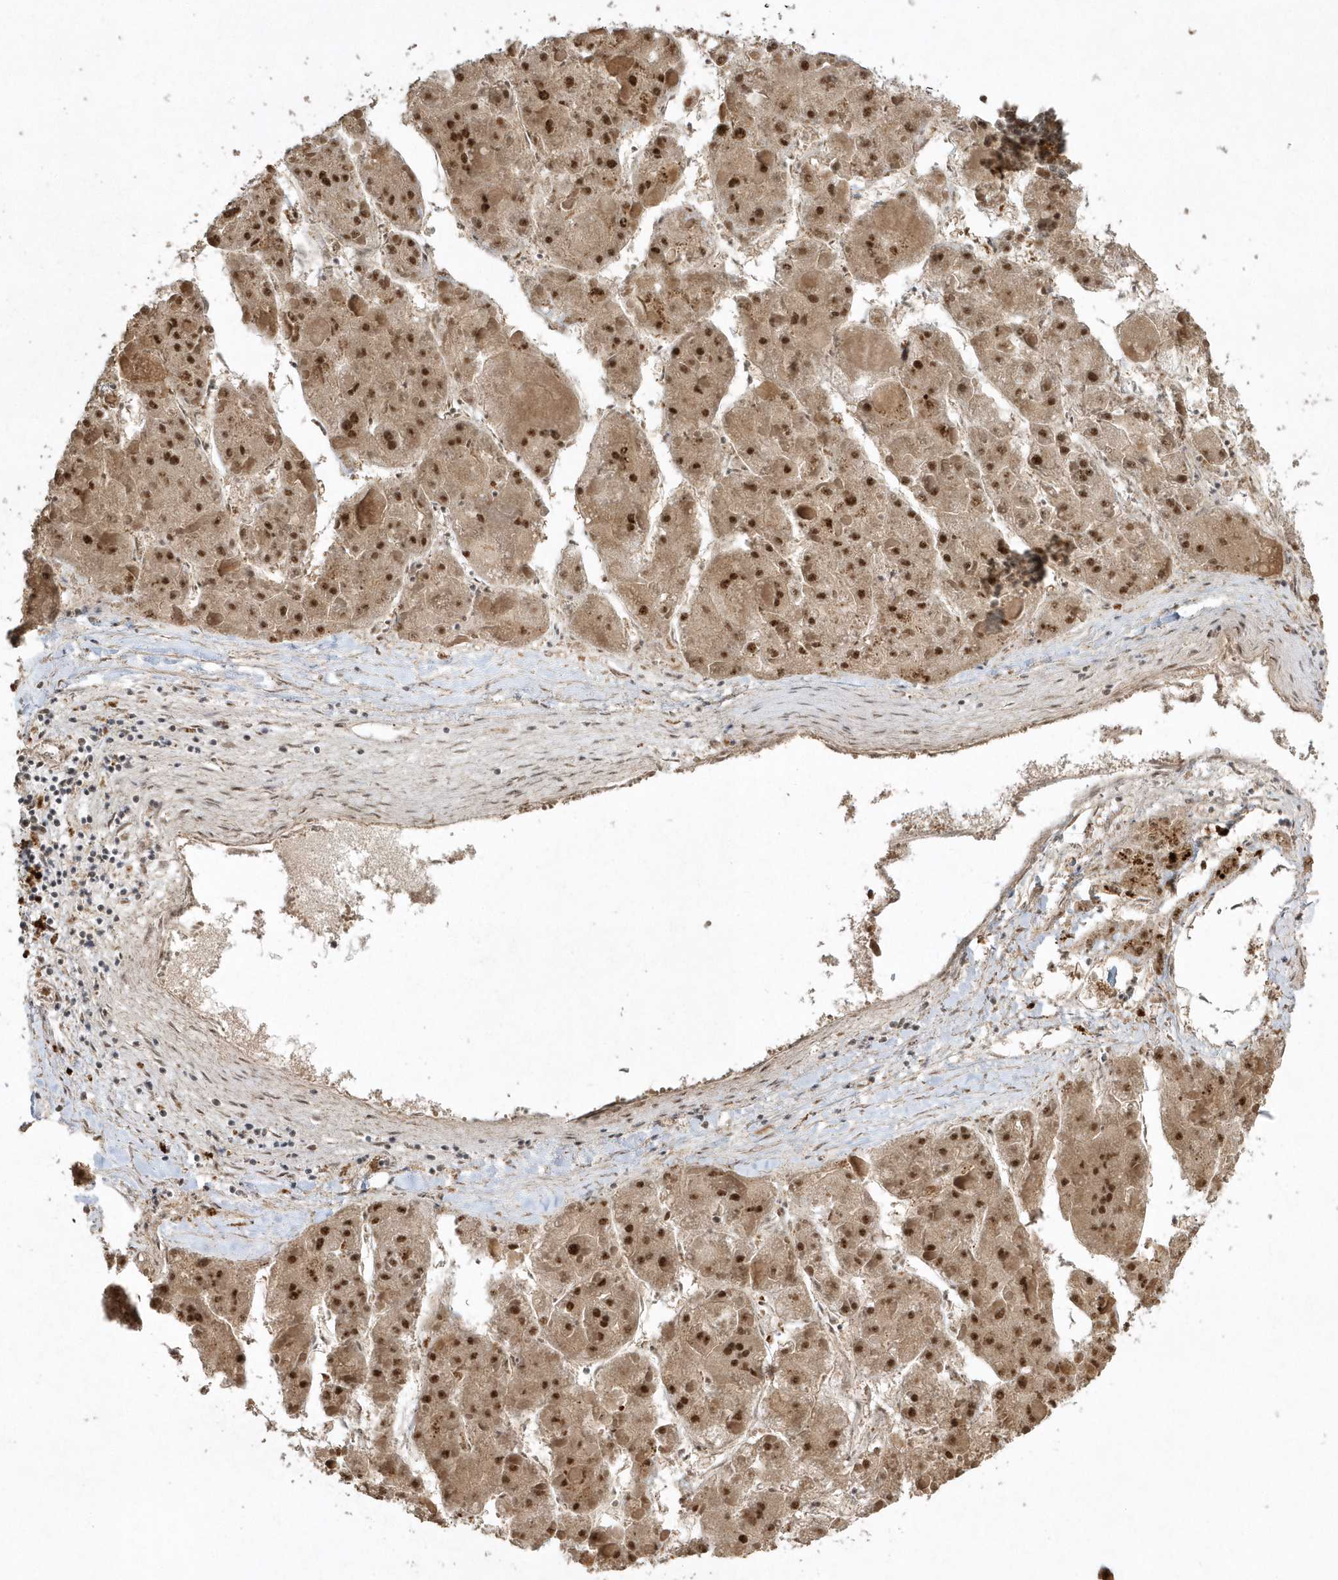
{"staining": {"intensity": "strong", "quantity": ">75%", "location": "nuclear"}, "tissue": "liver cancer", "cell_type": "Tumor cells", "image_type": "cancer", "snomed": [{"axis": "morphology", "description": "Carcinoma, Hepatocellular, NOS"}, {"axis": "topography", "description": "Liver"}], "caption": "Liver cancer (hepatocellular carcinoma) stained with DAB (3,3'-diaminobenzidine) IHC reveals high levels of strong nuclear positivity in about >75% of tumor cells. (Brightfield microscopy of DAB IHC at high magnification).", "gene": "POLR3B", "patient": {"sex": "female", "age": 73}}